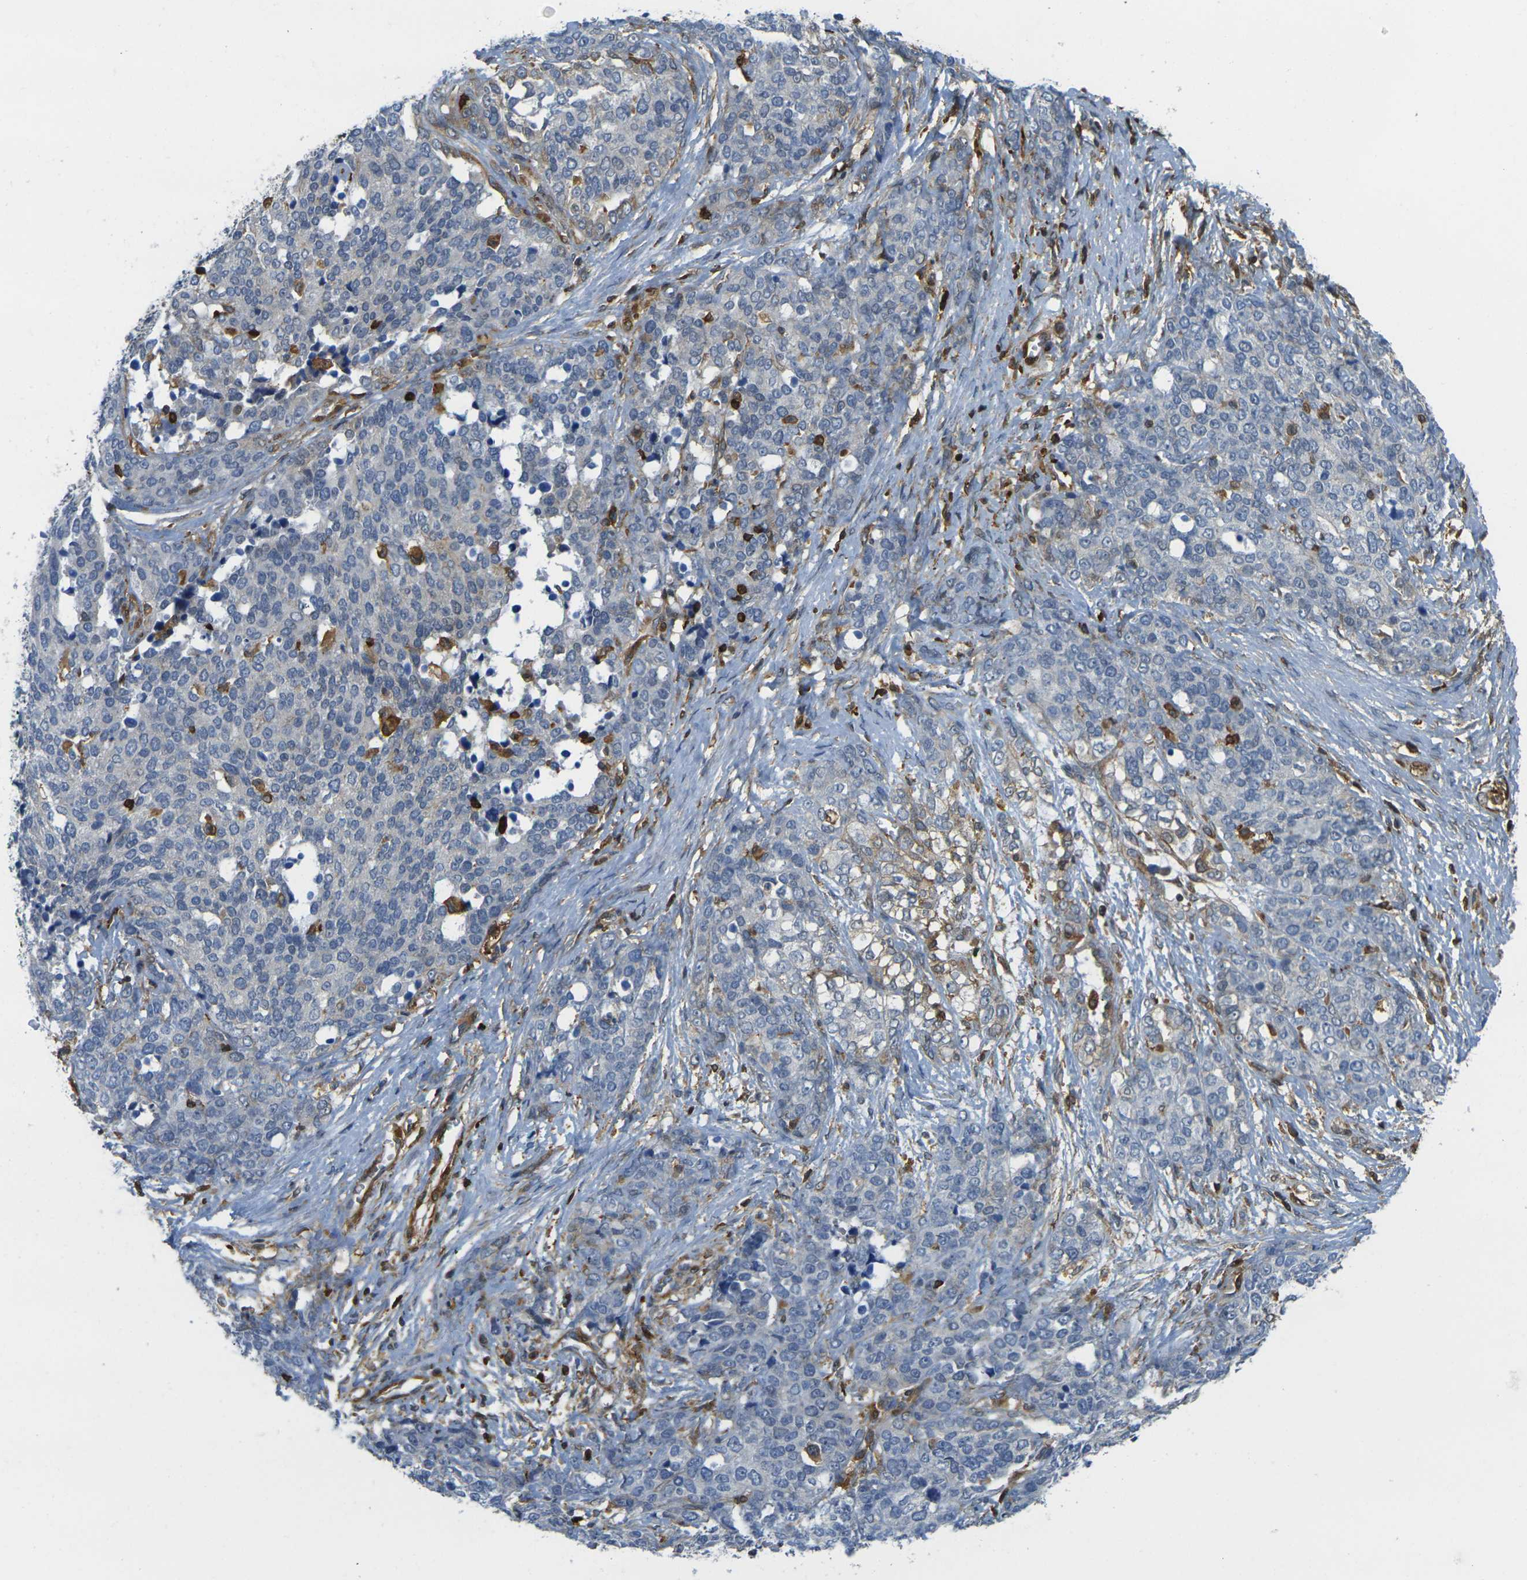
{"staining": {"intensity": "weak", "quantity": "<25%", "location": "cytoplasmic/membranous"}, "tissue": "ovarian cancer", "cell_type": "Tumor cells", "image_type": "cancer", "snomed": [{"axis": "morphology", "description": "Cystadenocarcinoma, serous, NOS"}, {"axis": "topography", "description": "Ovary"}], "caption": "Photomicrograph shows no significant protein positivity in tumor cells of serous cystadenocarcinoma (ovarian).", "gene": "LASP1", "patient": {"sex": "female", "age": 44}}